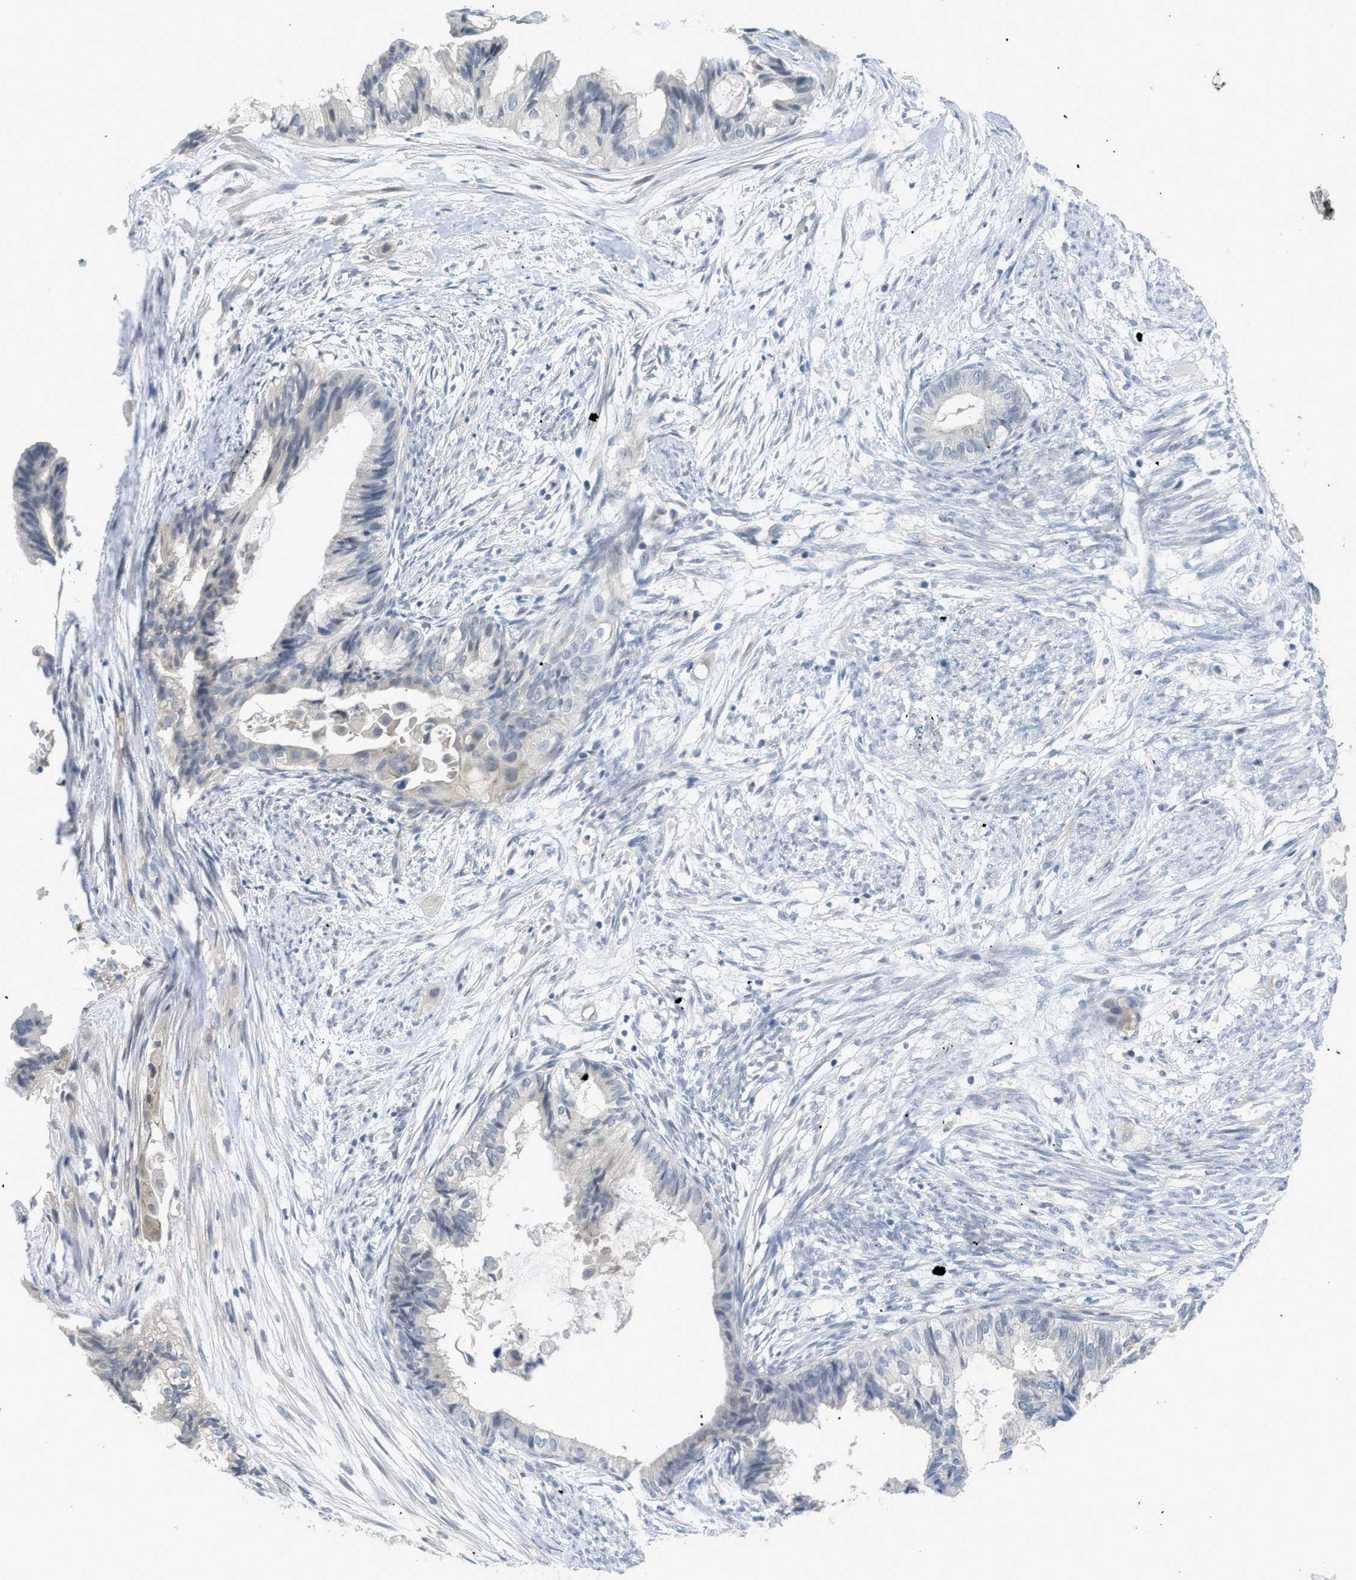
{"staining": {"intensity": "negative", "quantity": "none", "location": "none"}, "tissue": "cervical cancer", "cell_type": "Tumor cells", "image_type": "cancer", "snomed": [{"axis": "morphology", "description": "Normal tissue, NOS"}, {"axis": "morphology", "description": "Adenocarcinoma, NOS"}, {"axis": "topography", "description": "Cervix"}, {"axis": "topography", "description": "Endometrium"}], "caption": "DAB (3,3'-diaminobenzidine) immunohistochemical staining of cervical cancer shows no significant staining in tumor cells. Nuclei are stained in blue.", "gene": "TNFAIP1", "patient": {"sex": "female", "age": 86}}